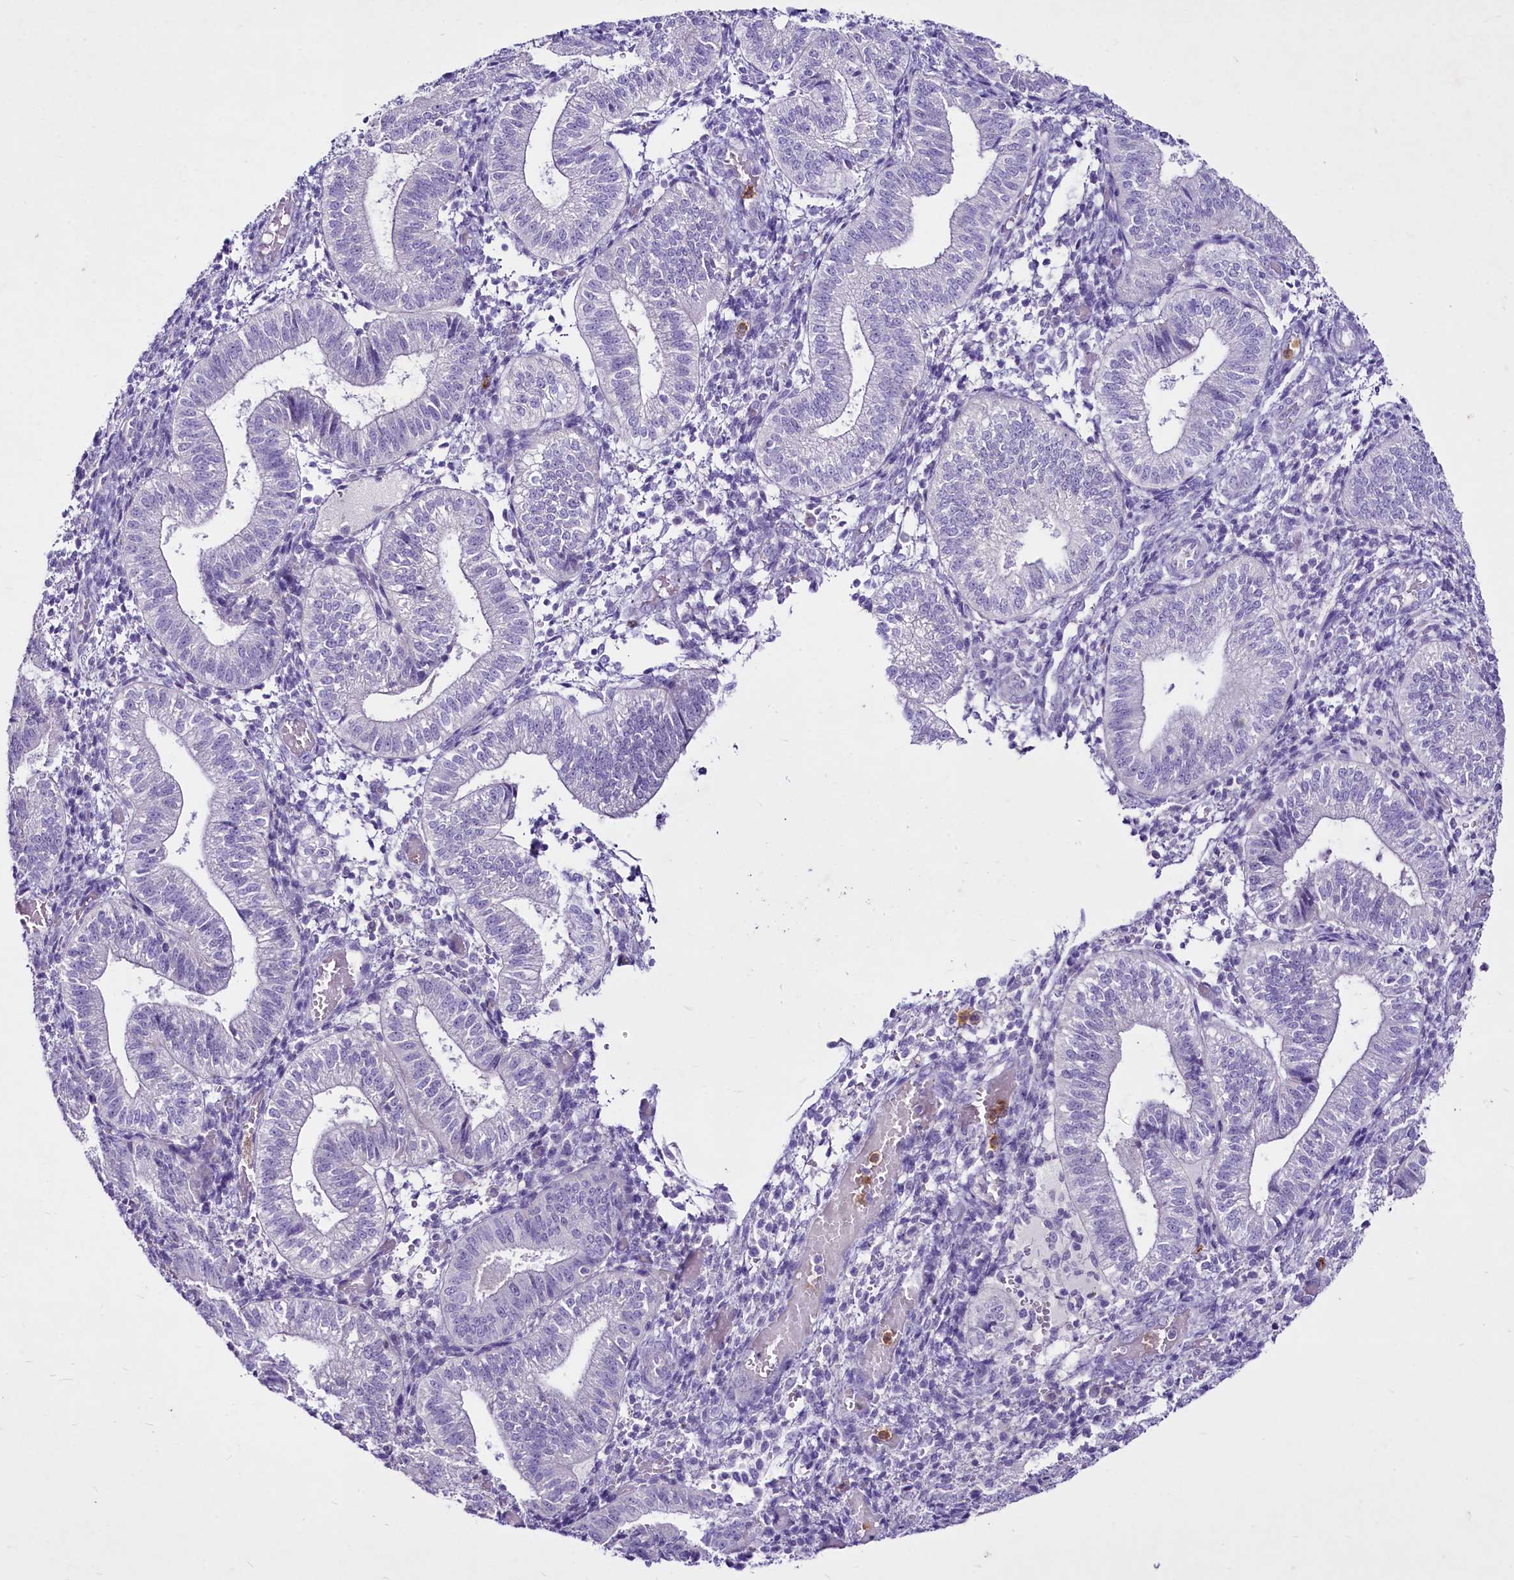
{"staining": {"intensity": "negative", "quantity": "none", "location": "none"}, "tissue": "endometrium", "cell_type": "Cells in endometrial stroma", "image_type": "normal", "snomed": [{"axis": "morphology", "description": "Normal tissue, NOS"}, {"axis": "topography", "description": "Endometrium"}], "caption": "This is an immunohistochemistry histopathology image of unremarkable human endometrium. There is no positivity in cells in endometrial stroma.", "gene": "FAM209B", "patient": {"sex": "female", "age": 34}}